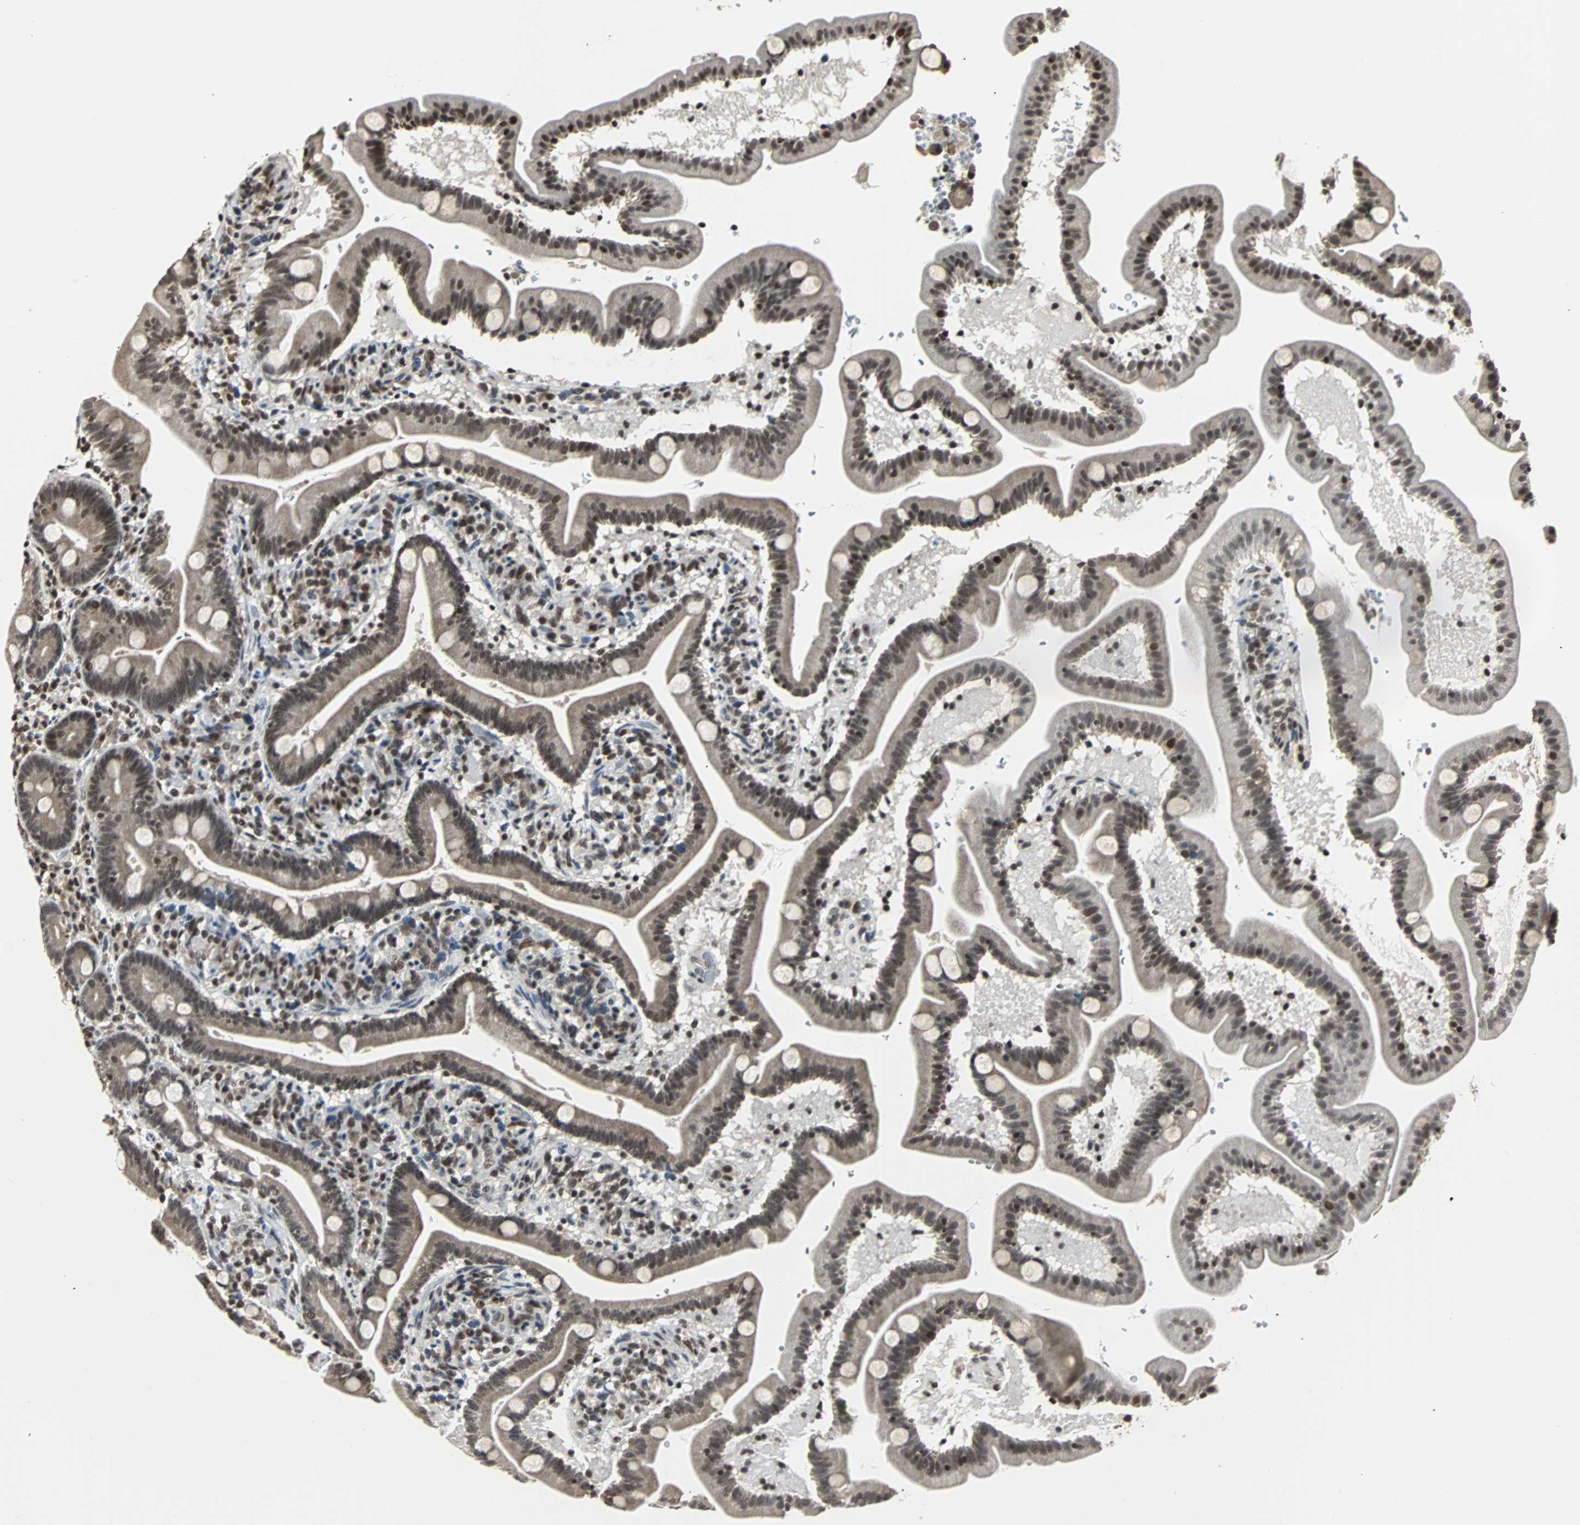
{"staining": {"intensity": "strong", "quantity": "<25%", "location": "cytoplasmic/membranous,nuclear"}, "tissue": "duodenum", "cell_type": "Glandular cells", "image_type": "normal", "snomed": [{"axis": "morphology", "description": "Normal tissue, NOS"}, {"axis": "topography", "description": "Duodenum"}], "caption": "A high-resolution micrograph shows immunohistochemistry staining of benign duodenum, which displays strong cytoplasmic/membranous,nuclear positivity in about <25% of glandular cells.", "gene": "TERF2IP", "patient": {"sex": "male", "age": 54}}